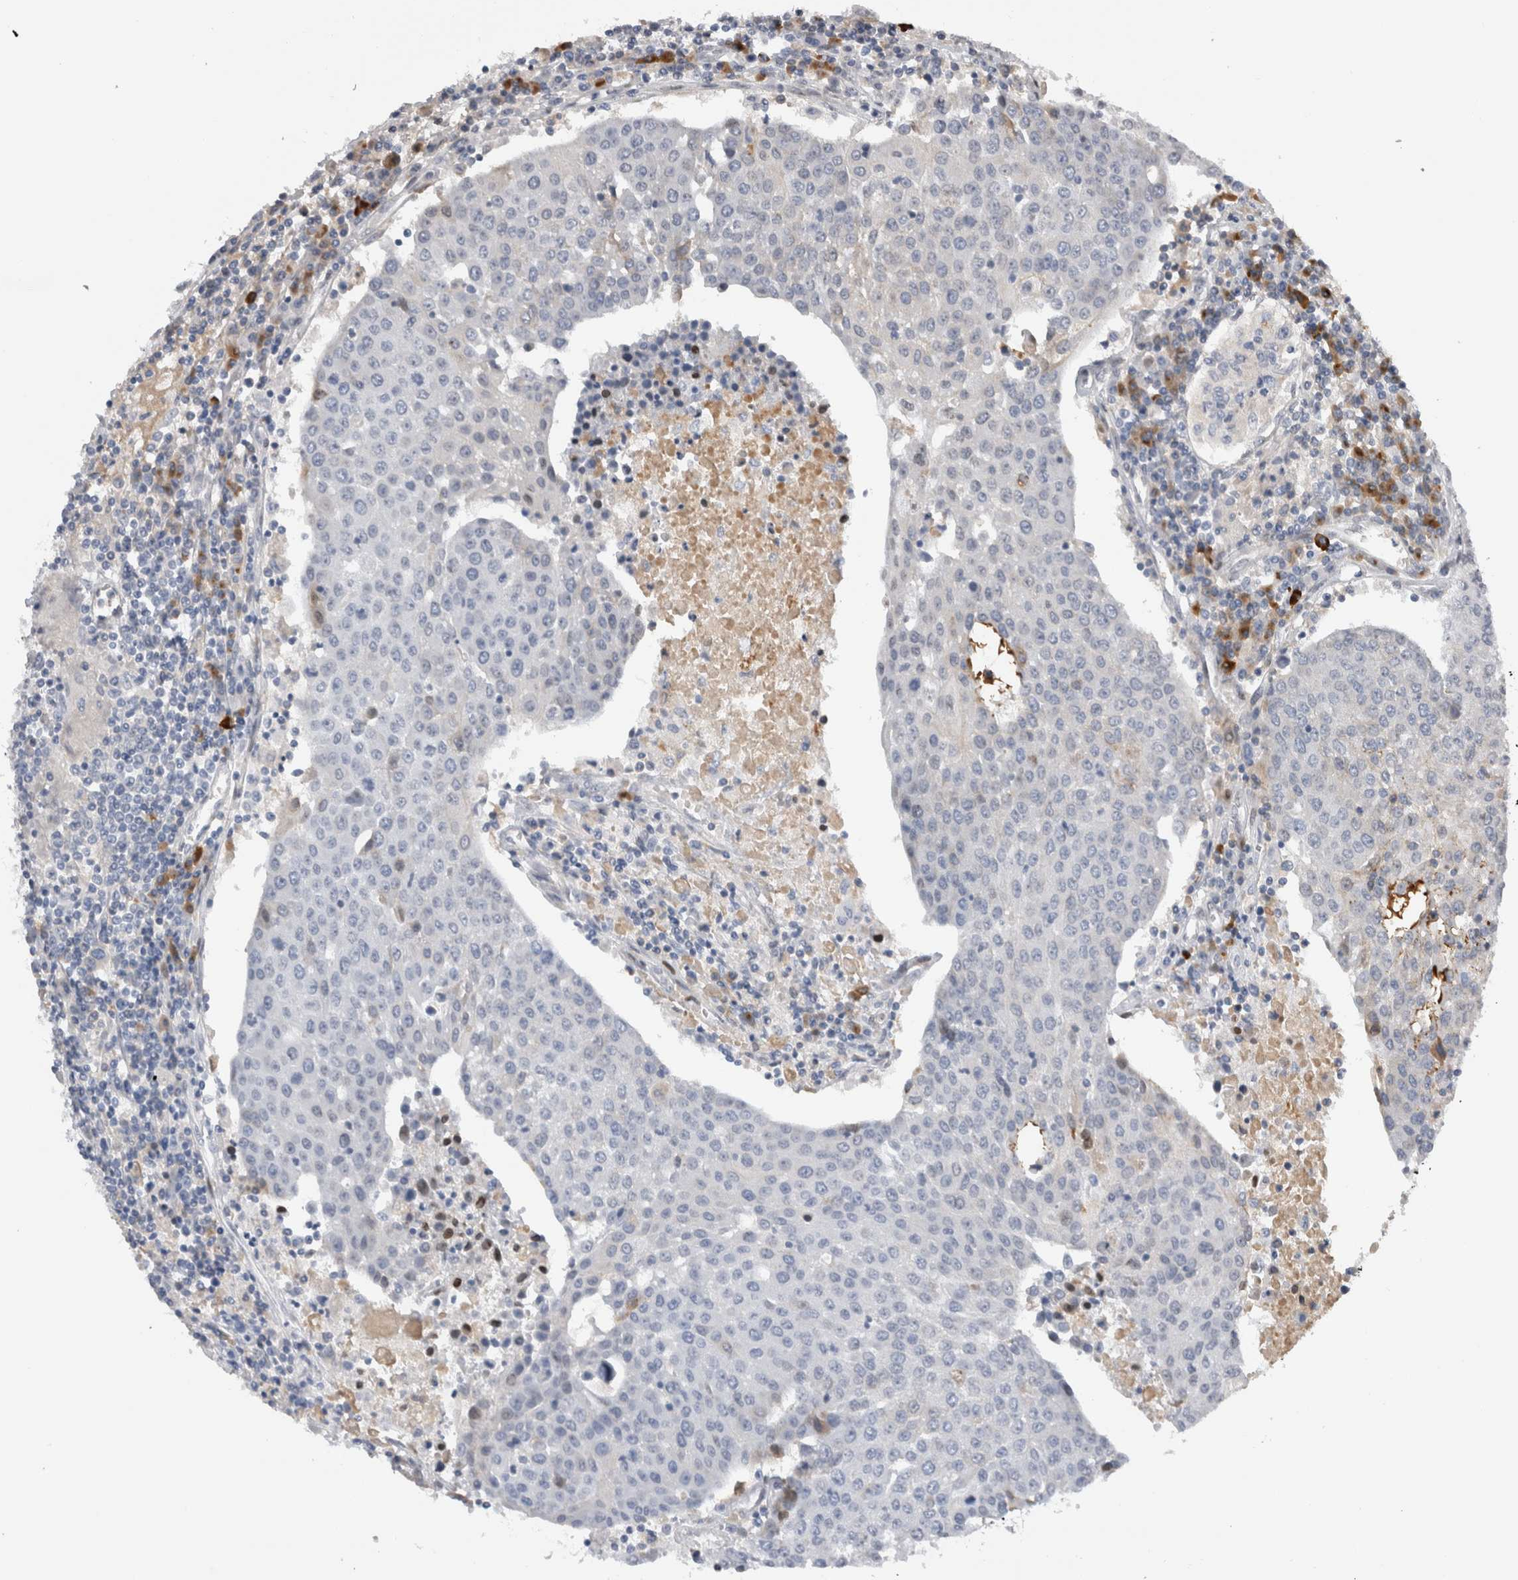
{"staining": {"intensity": "negative", "quantity": "none", "location": "none"}, "tissue": "urothelial cancer", "cell_type": "Tumor cells", "image_type": "cancer", "snomed": [{"axis": "morphology", "description": "Urothelial carcinoma, High grade"}, {"axis": "topography", "description": "Urinary bladder"}], "caption": "A high-resolution photomicrograph shows IHC staining of high-grade urothelial carcinoma, which displays no significant staining in tumor cells. (DAB (3,3'-diaminobenzidine) immunohistochemistry with hematoxylin counter stain).", "gene": "DMTN", "patient": {"sex": "female", "age": 85}}